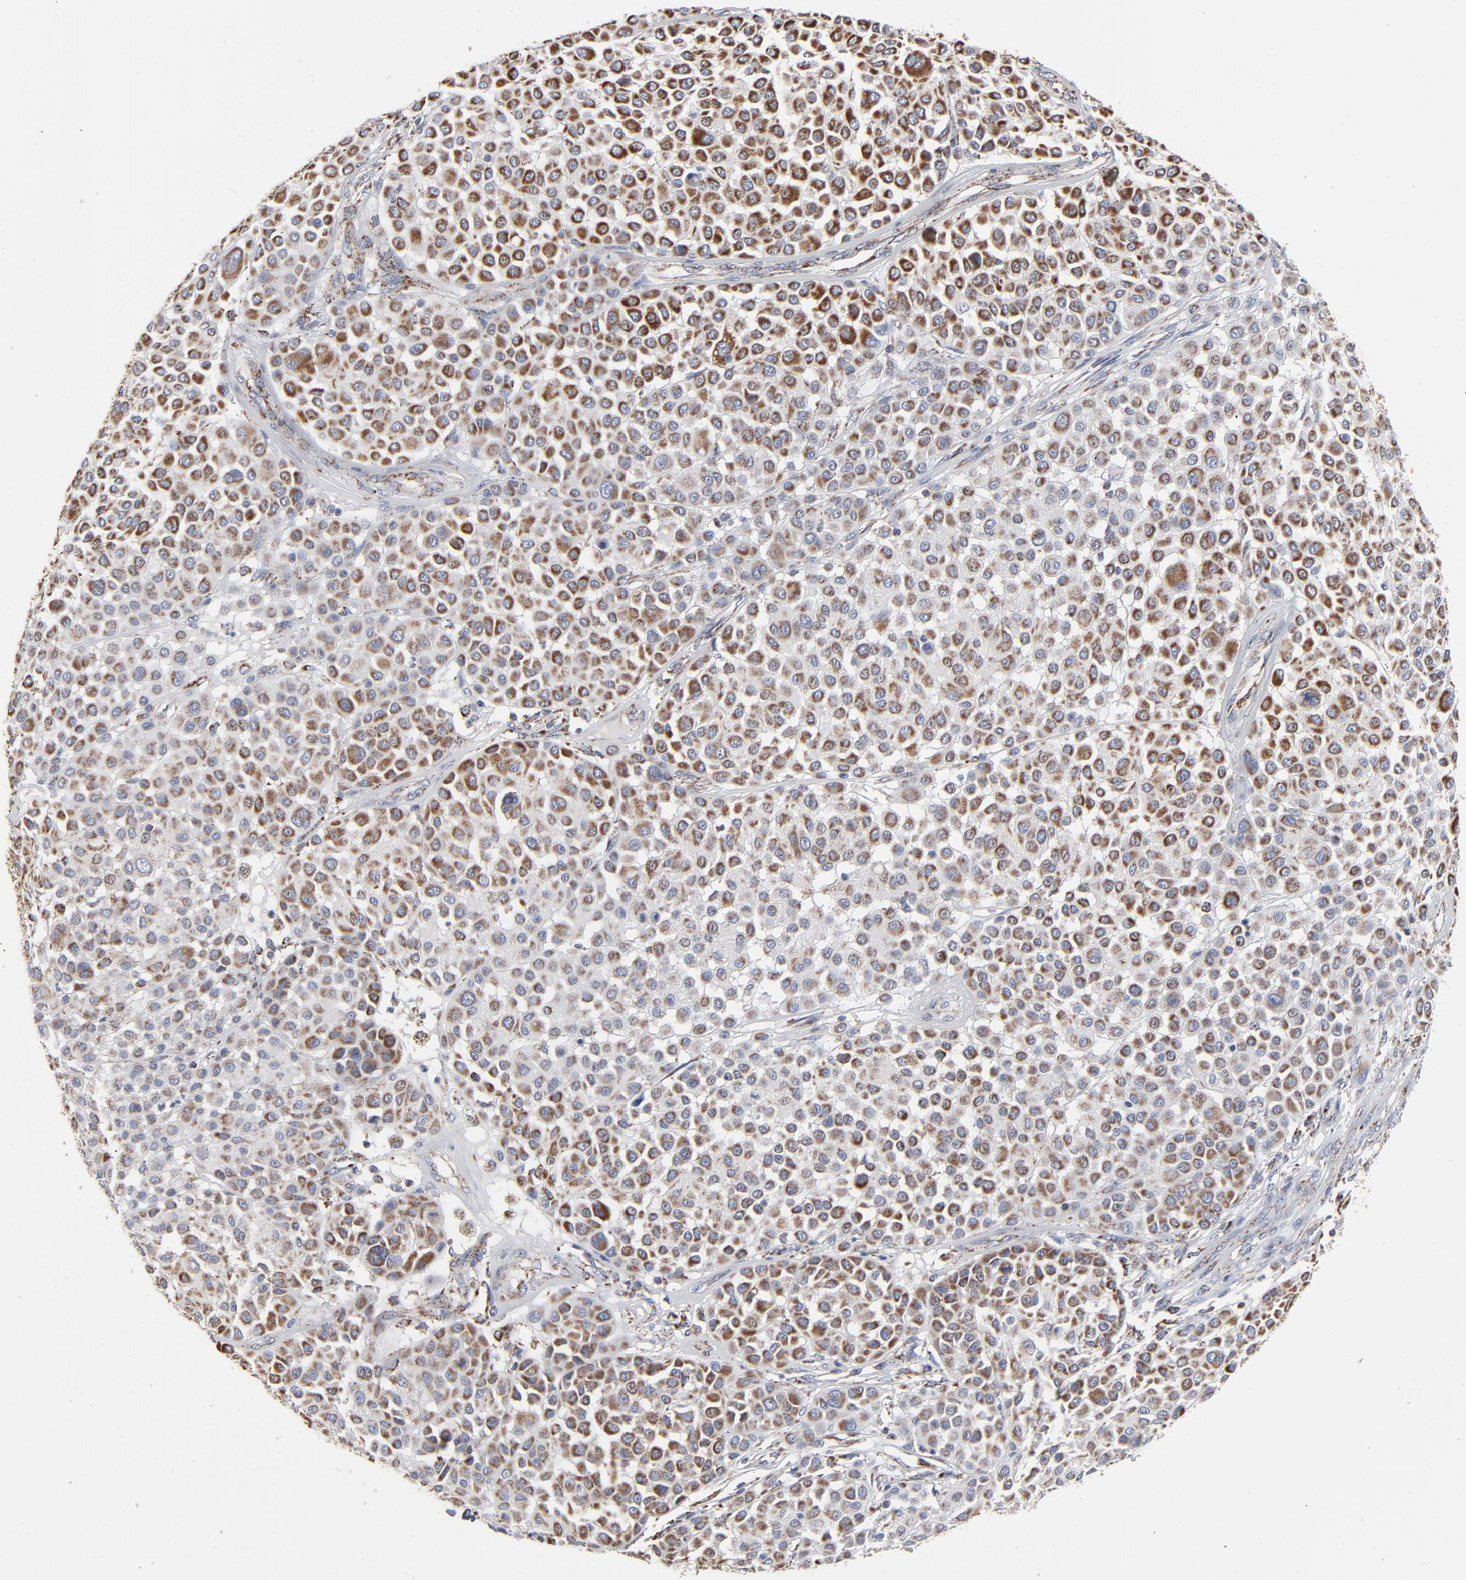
{"staining": {"intensity": "strong", "quantity": ">75%", "location": "cytoplasmic/membranous"}, "tissue": "melanoma", "cell_type": "Tumor cells", "image_type": "cancer", "snomed": [{"axis": "morphology", "description": "Malignant melanoma, Metastatic site"}, {"axis": "topography", "description": "Soft tissue"}], "caption": "Brown immunohistochemical staining in human malignant melanoma (metastatic site) demonstrates strong cytoplasmic/membranous staining in approximately >75% of tumor cells.", "gene": "UQCRC1", "patient": {"sex": "male", "age": 41}}